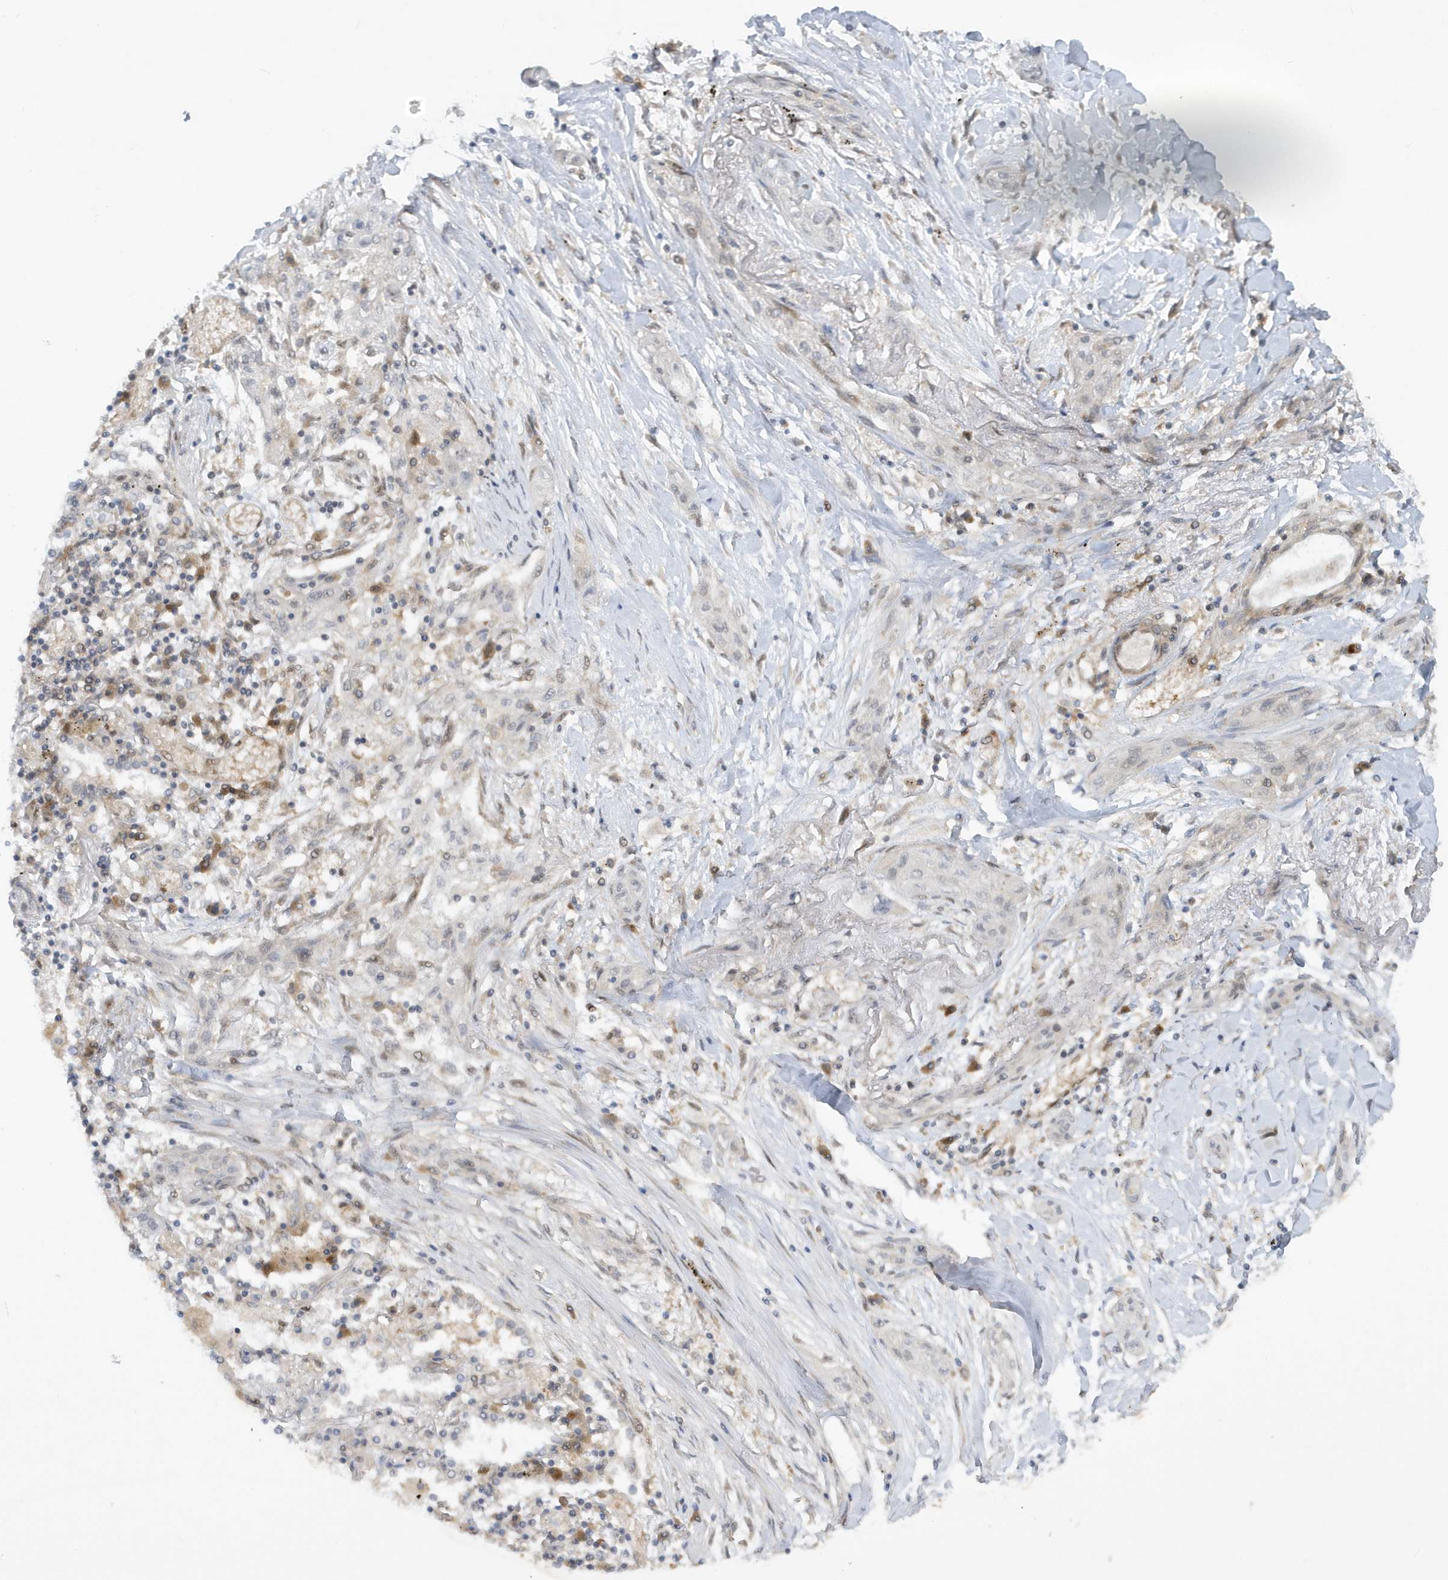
{"staining": {"intensity": "negative", "quantity": "none", "location": "none"}, "tissue": "lung cancer", "cell_type": "Tumor cells", "image_type": "cancer", "snomed": [{"axis": "morphology", "description": "Squamous cell carcinoma, NOS"}, {"axis": "topography", "description": "Lung"}], "caption": "Immunohistochemical staining of lung cancer (squamous cell carcinoma) shows no significant expression in tumor cells.", "gene": "ATG4A", "patient": {"sex": "female", "age": 47}}